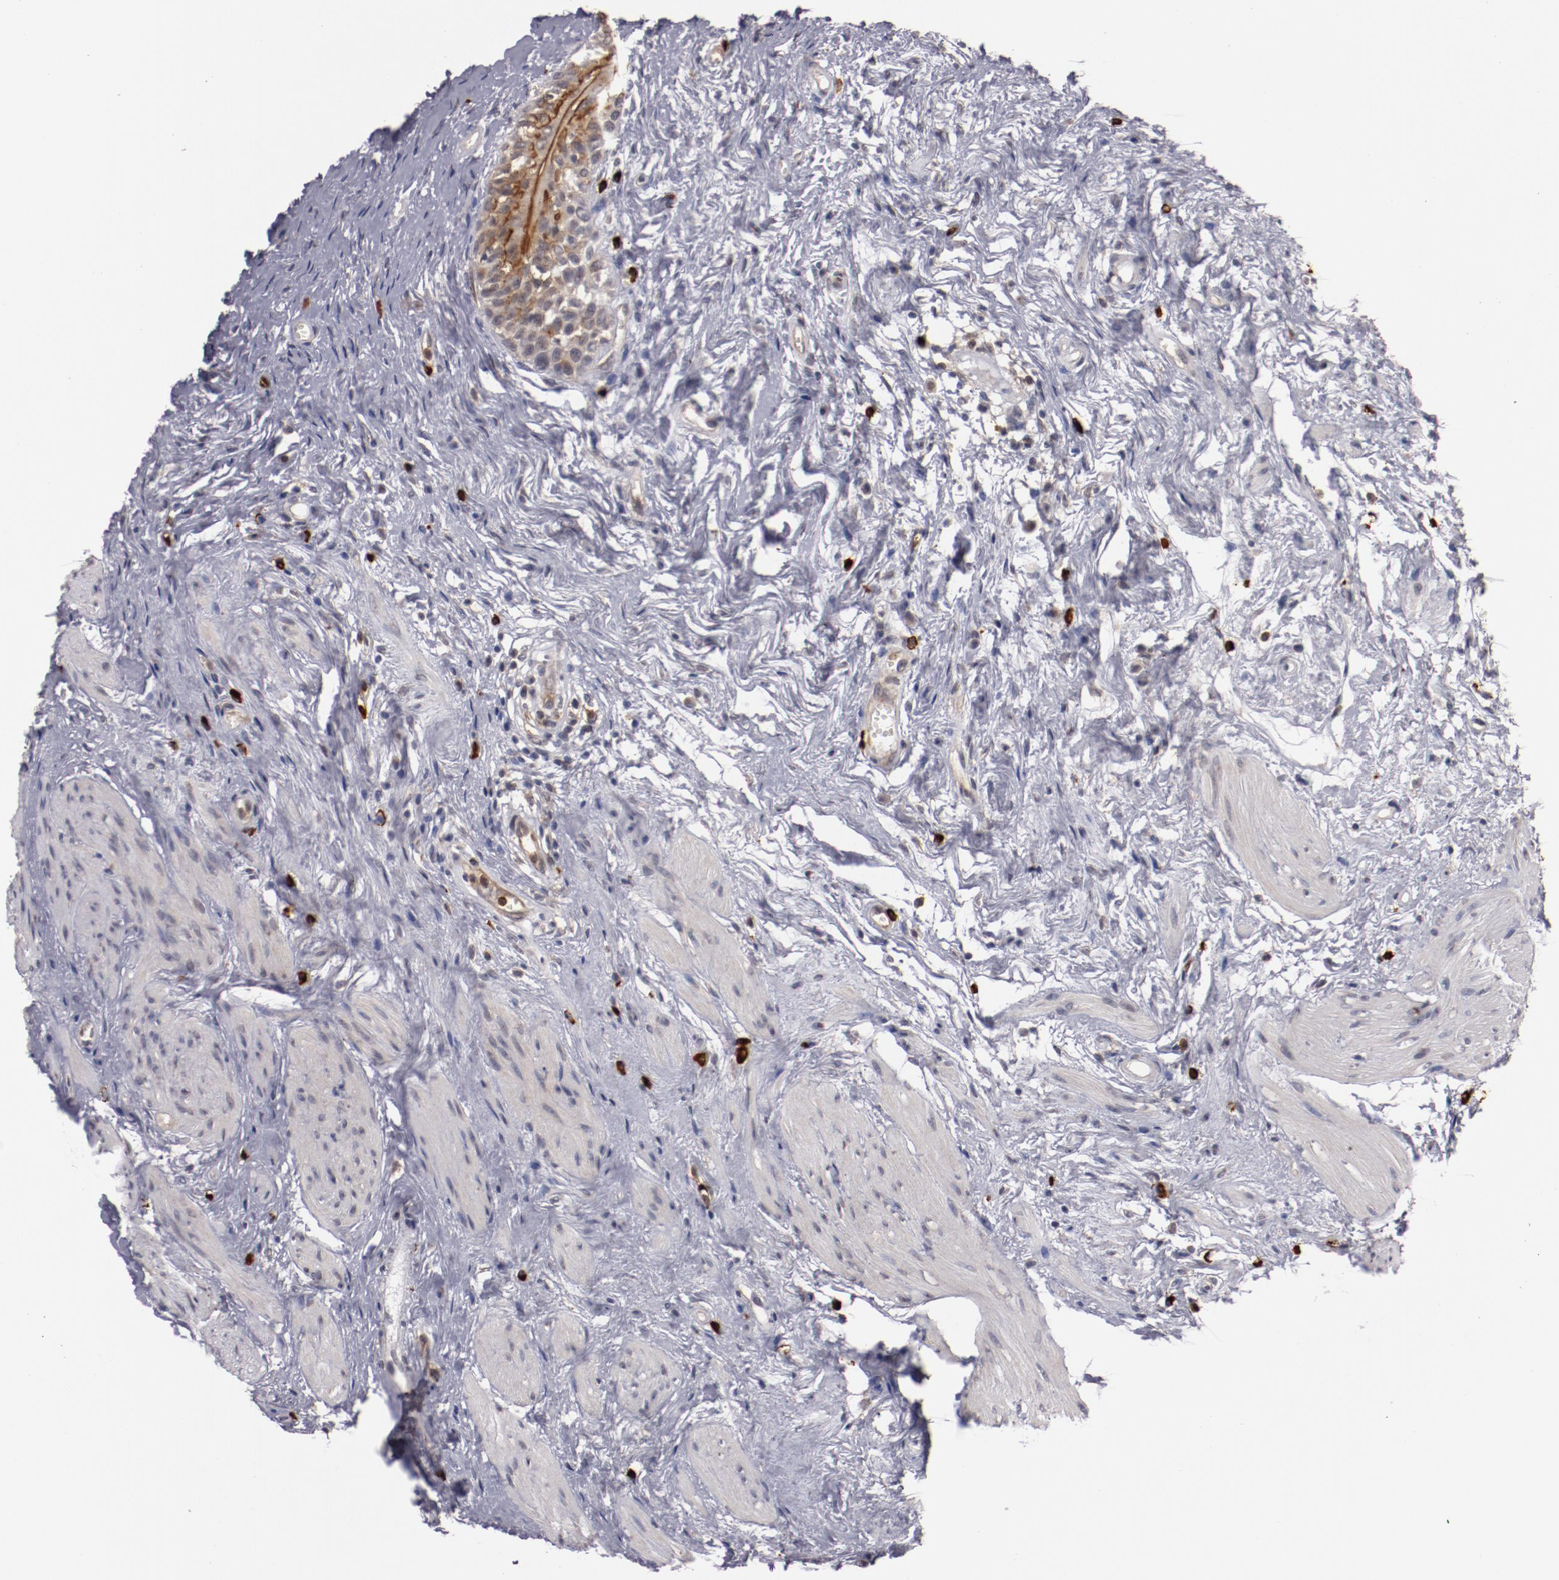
{"staining": {"intensity": "moderate", "quantity": ">75%", "location": "cytoplasmic/membranous"}, "tissue": "urinary bladder", "cell_type": "Urothelial cells", "image_type": "normal", "snomed": [{"axis": "morphology", "description": "Normal tissue, NOS"}, {"axis": "topography", "description": "Urinary bladder"}], "caption": "This image shows unremarkable urinary bladder stained with IHC to label a protein in brown. The cytoplasmic/membranous of urothelial cells show moderate positivity for the protein. Nuclei are counter-stained blue.", "gene": "STX3", "patient": {"sex": "female", "age": 55}}